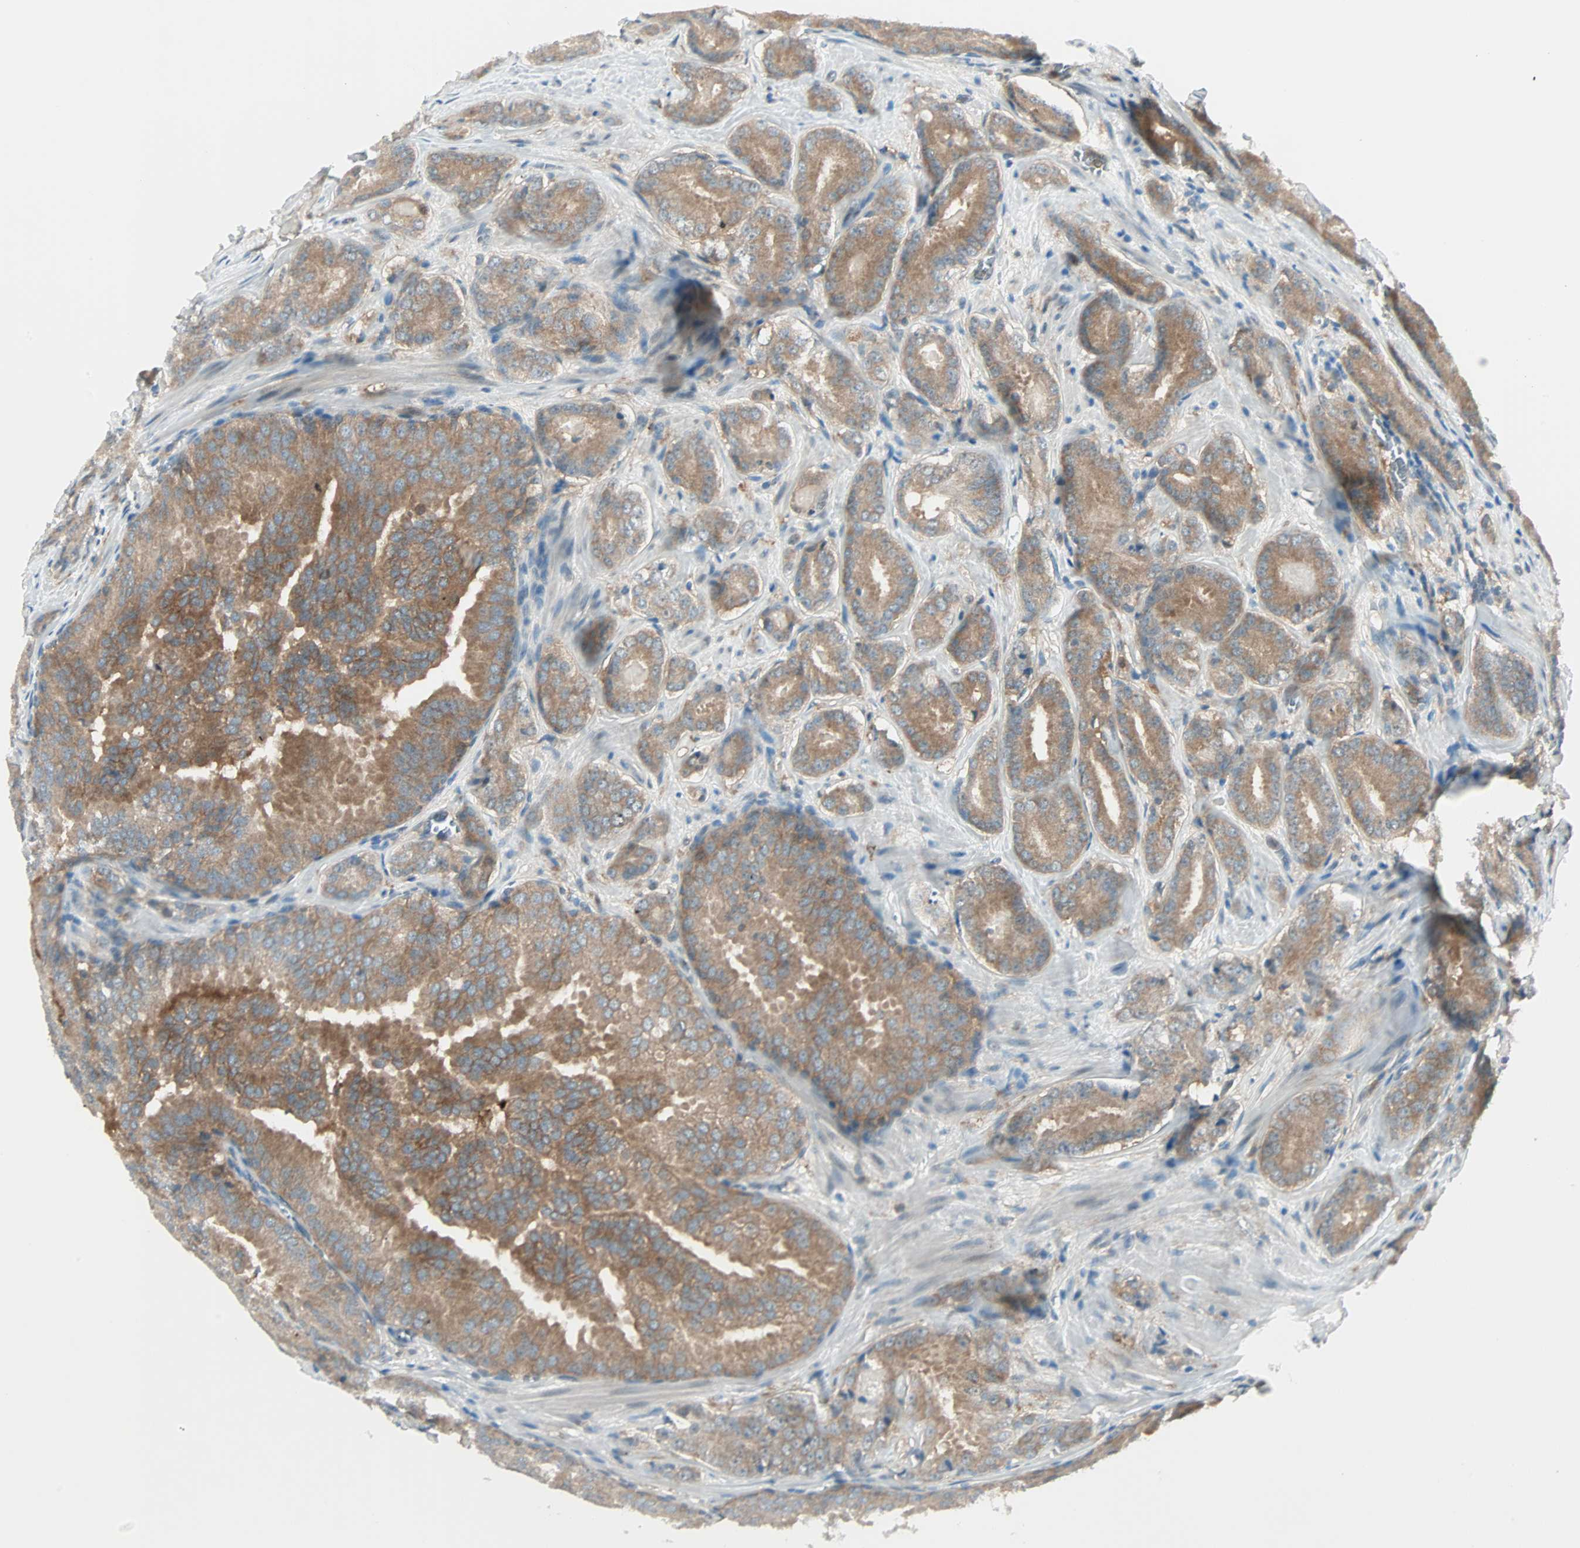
{"staining": {"intensity": "moderate", "quantity": ">75%", "location": "cytoplasmic/membranous"}, "tissue": "prostate cancer", "cell_type": "Tumor cells", "image_type": "cancer", "snomed": [{"axis": "morphology", "description": "Adenocarcinoma, High grade"}, {"axis": "topography", "description": "Prostate"}], "caption": "Immunohistochemistry (IHC) of human prostate cancer reveals medium levels of moderate cytoplasmic/membranous expression in about >75% of tumor cells. Nuclei are stained in blue.", "gene": "SMIM8", "patient": {"sex": "male", "age": 64}}